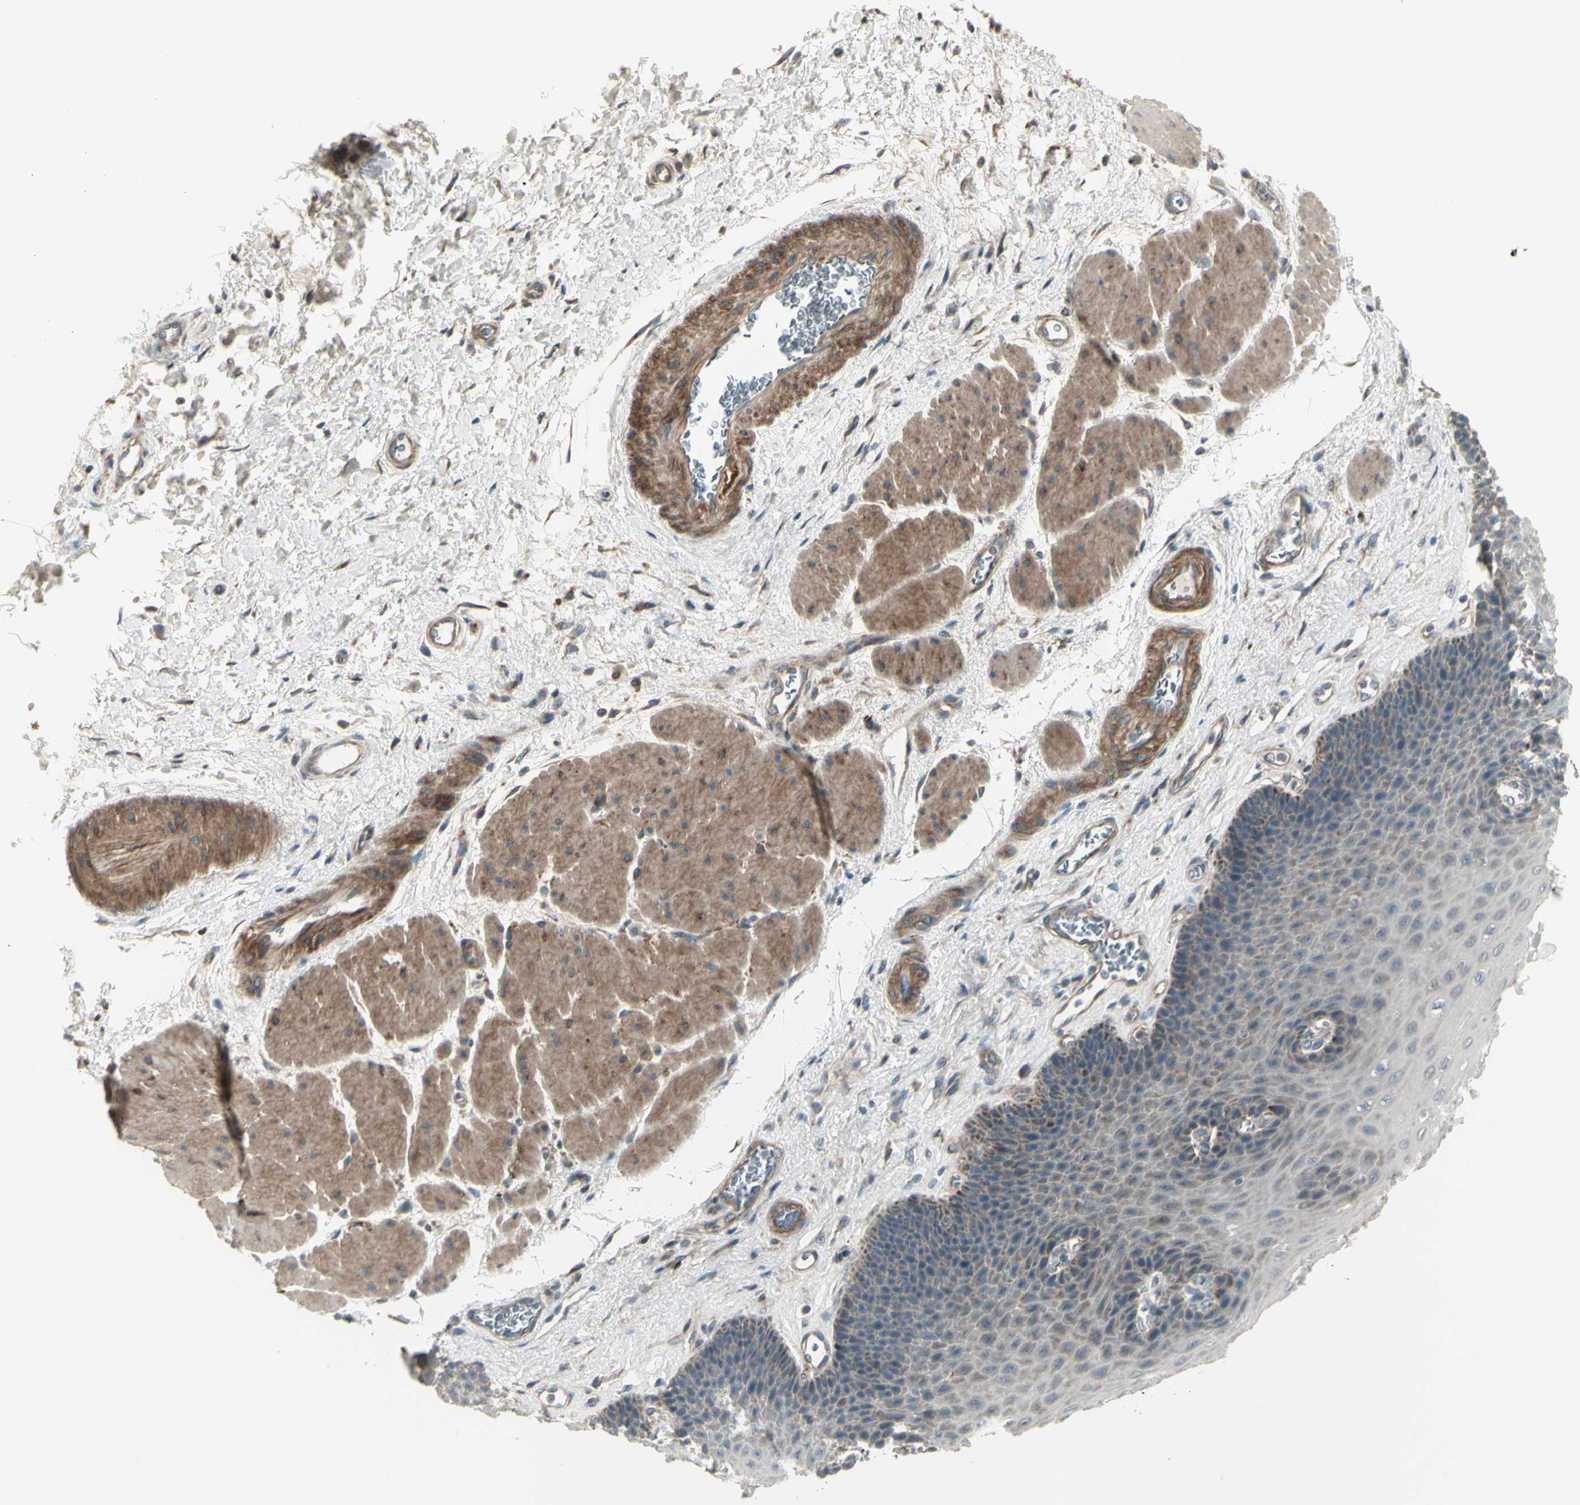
{"staining": {"intensity": "weak", "quantity": "25%-75%", "location": "cytoplasmic/membranous"}, "tissue": "esophagus", "cell_type": "Squamous epithelial cells", "image_type": "normal", "snomed": [{"axis": "morphology", "description": "Normal tissue, NOS"}, {"axis": "topography", "description": "Esophagus"}], "caption": "Weak cytoplasmic/membranous protein expression is seen in approximately 25%-75% of squamous epithelial cells in esophagus. The protein is shown in brown color, while the nuclei are stained blue.", "gene": "OSTM1", "patient": {"sex": "female", "age": 72}}